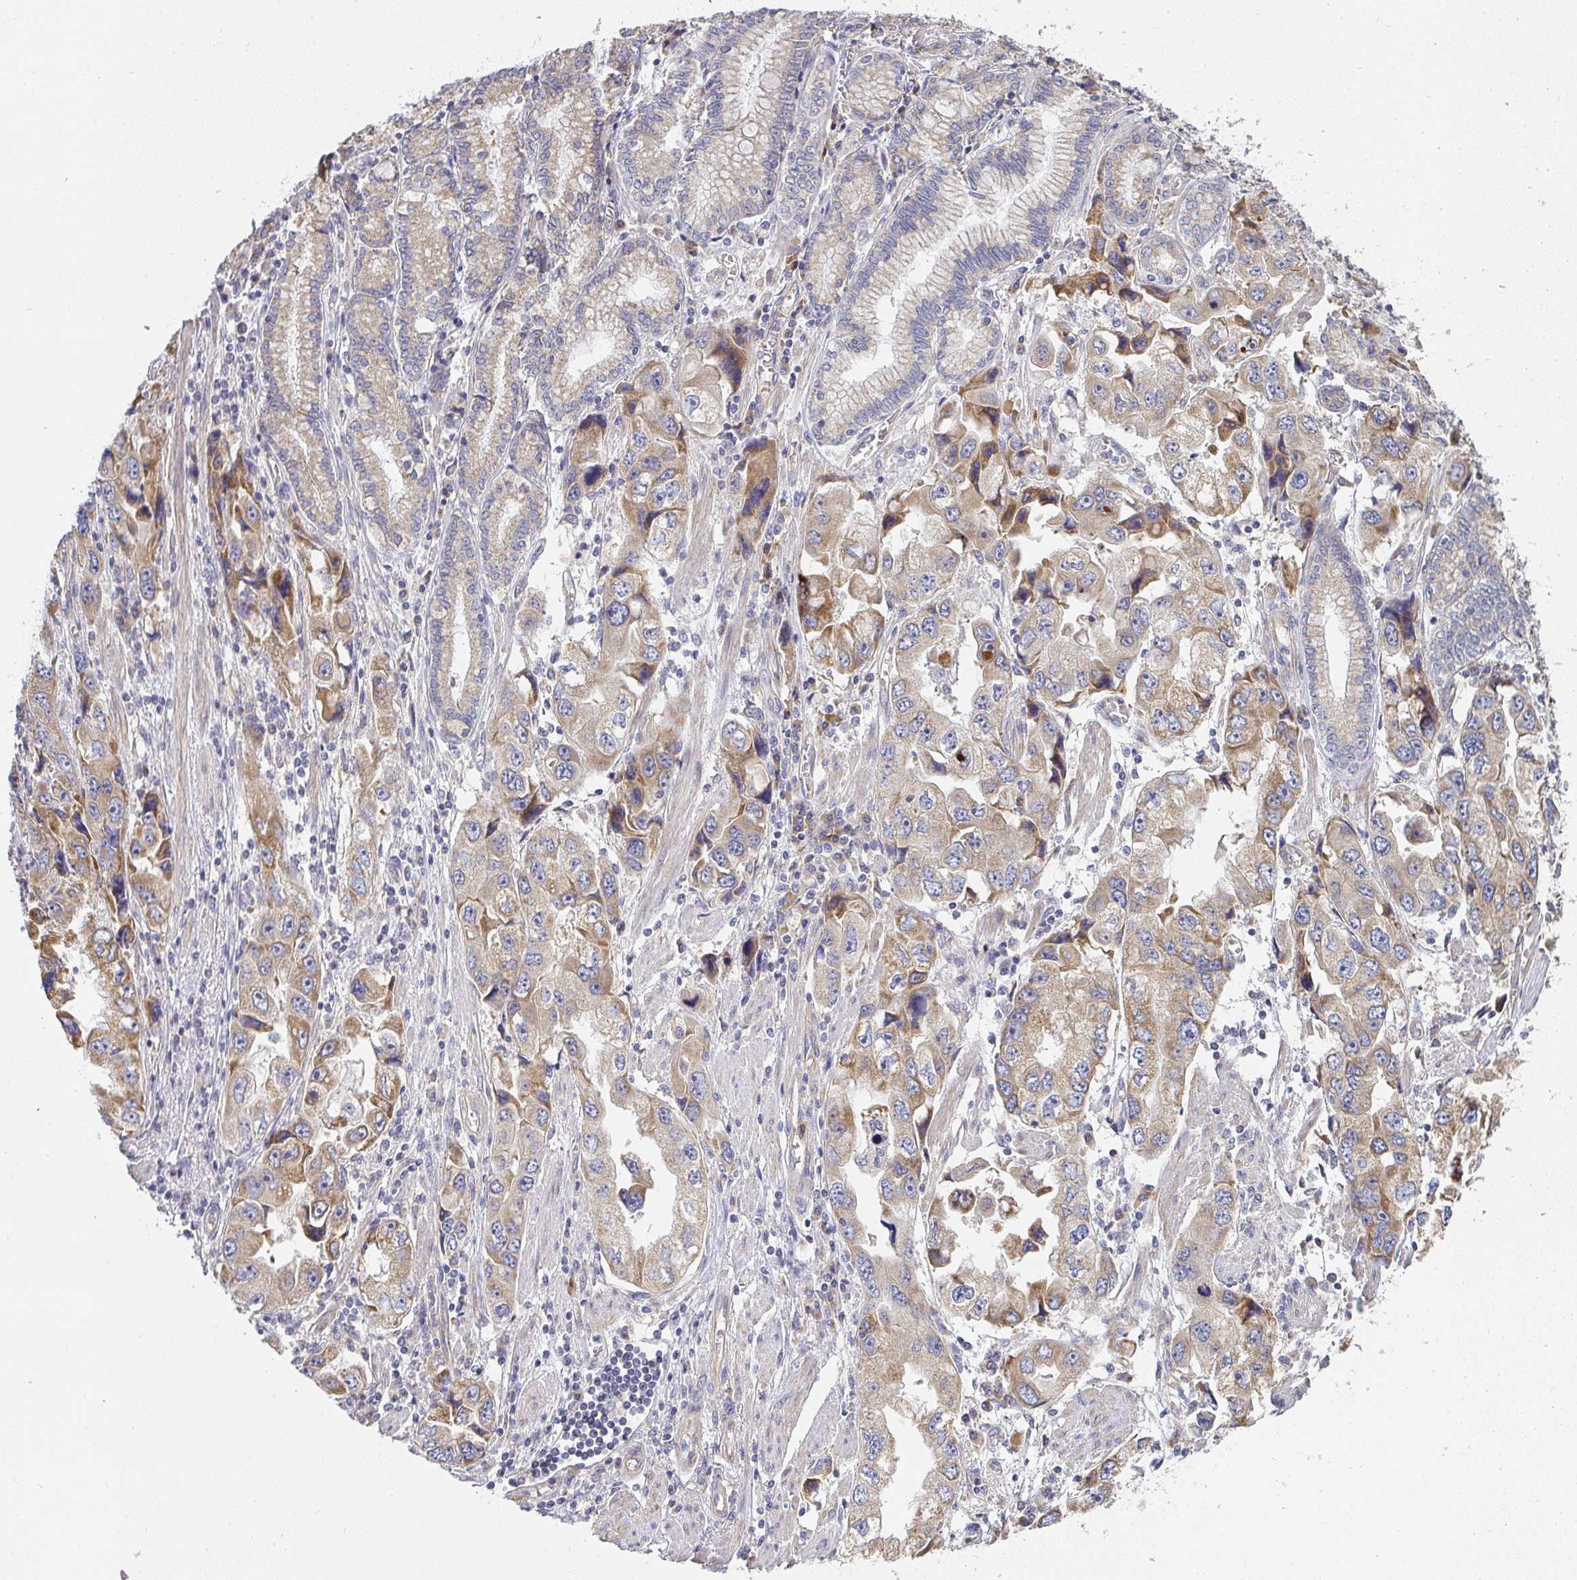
{"staining": {"intensity": "moderate", "quantity": "25%-75%", "location": "cytoplasmic/membranous"}, "tissue": "stomach cancer", "cell_type": "Tumor cells", "image_type": "cancer", "snomed": [{"axis": "morphology", "description": "Adenocarcinoma, NOS"}, {"axis": "topography", "description": "Stomach, lower"}], "caption": "Stomach adenocarcinoma stained with DAB (3,3'-diaminobenzidine) immunohistochemistry (IHC) shows medium levels of moderate cytoplasmic/membranous positivity in approximately 25%-75% of tumor cells.", "gene": "B4GALT6", "patient": {"sex": "female", "age": 93}}